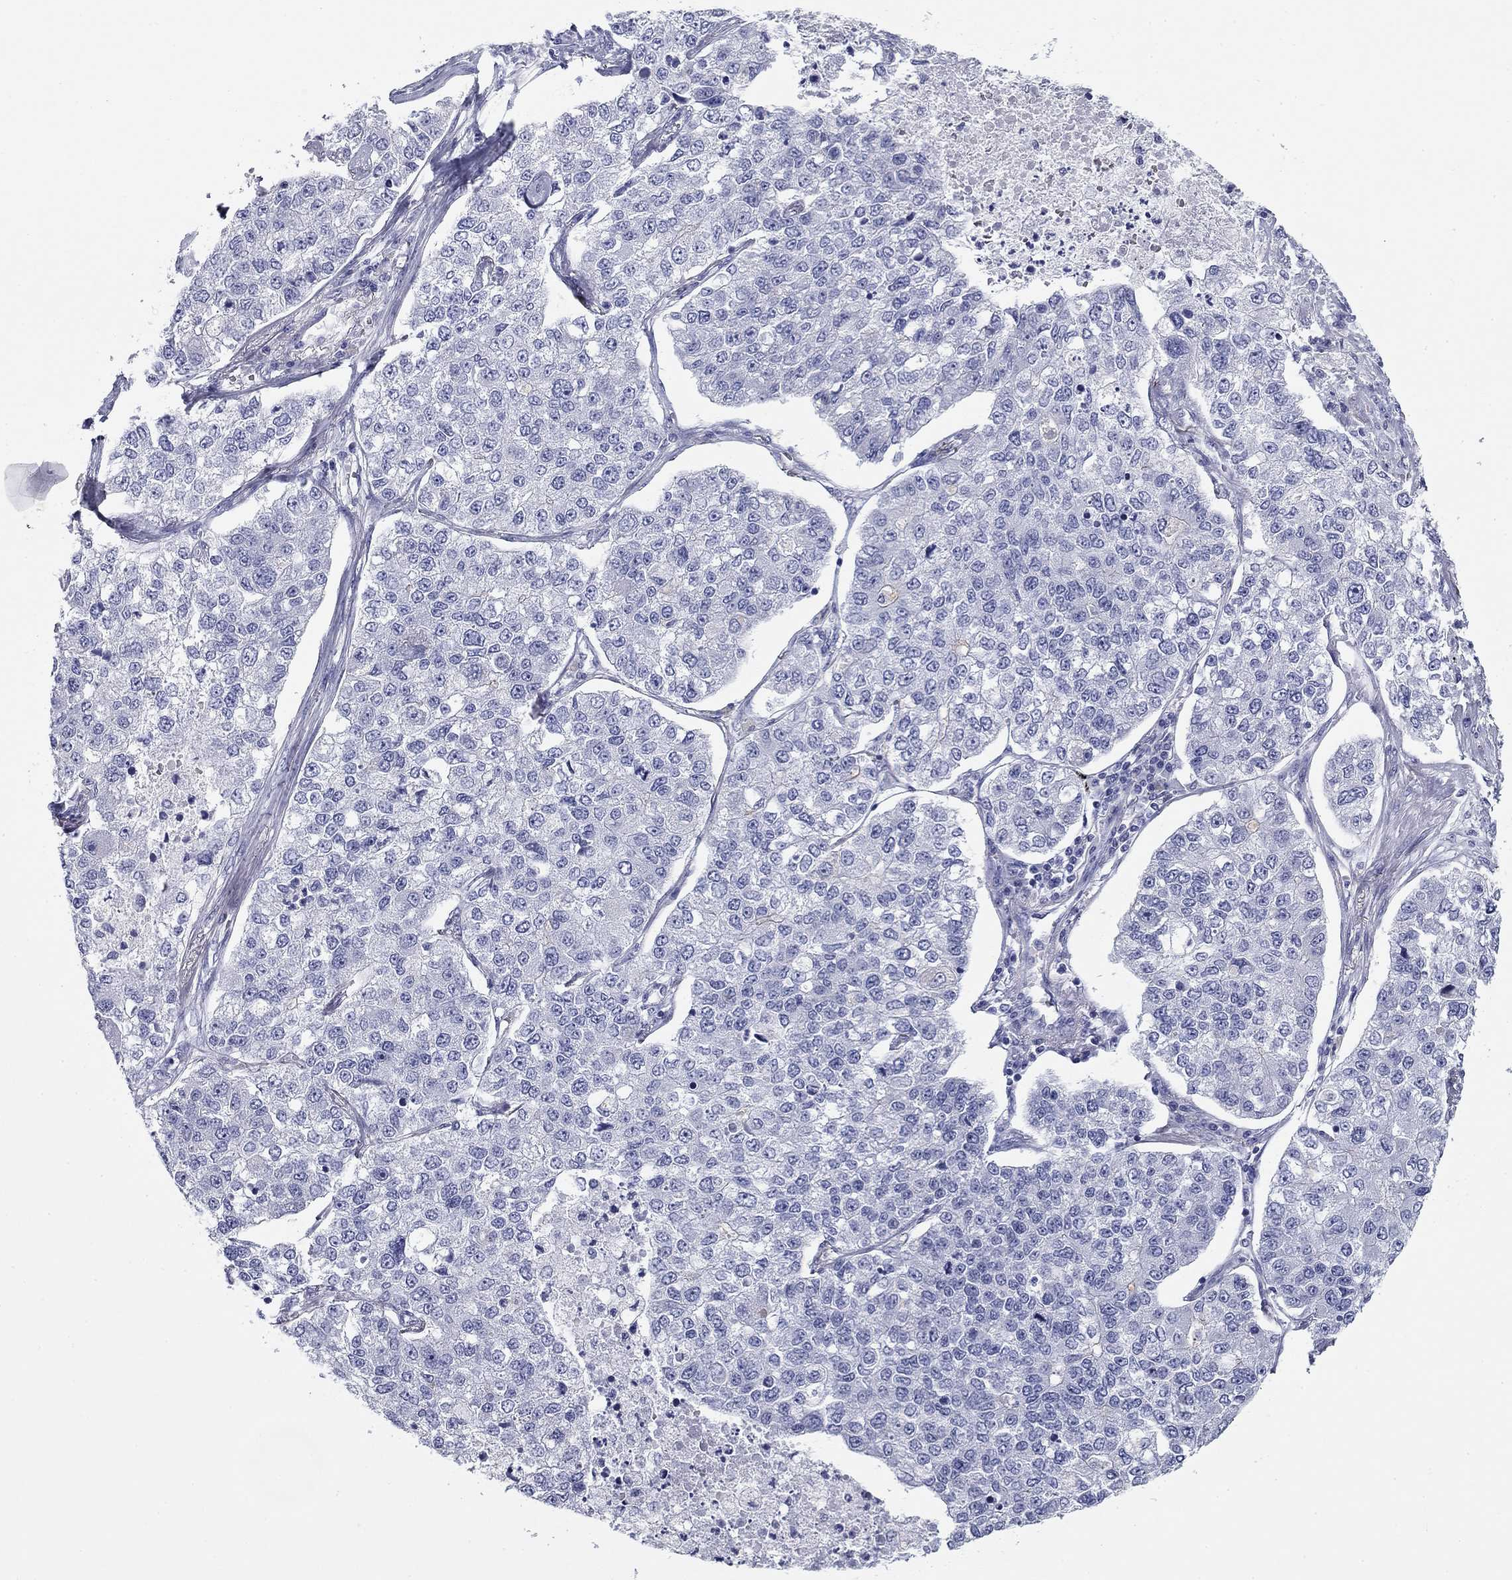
{"staining": {"intensity": "negative", "quantity": "none", "location": "none"}, "tissue": "lung cancer", "cell_type": "Tumor cells", "image_type": "cancer", "snomed": [{"axis": "morphology", "description": "Adenocarcinoma, NOS"}, {"axis": "topography", "description": "Lung"}], "caption": "Lung cancer (adenocarcinoma) was stained to show a protein in brown. There is no significant positivity in tumor cells. (Brightfield microscopy of DAB immunohistochemistry at high magnification).", "gene": "ZP2", "patient": {"sex": "male", "age": 49}}